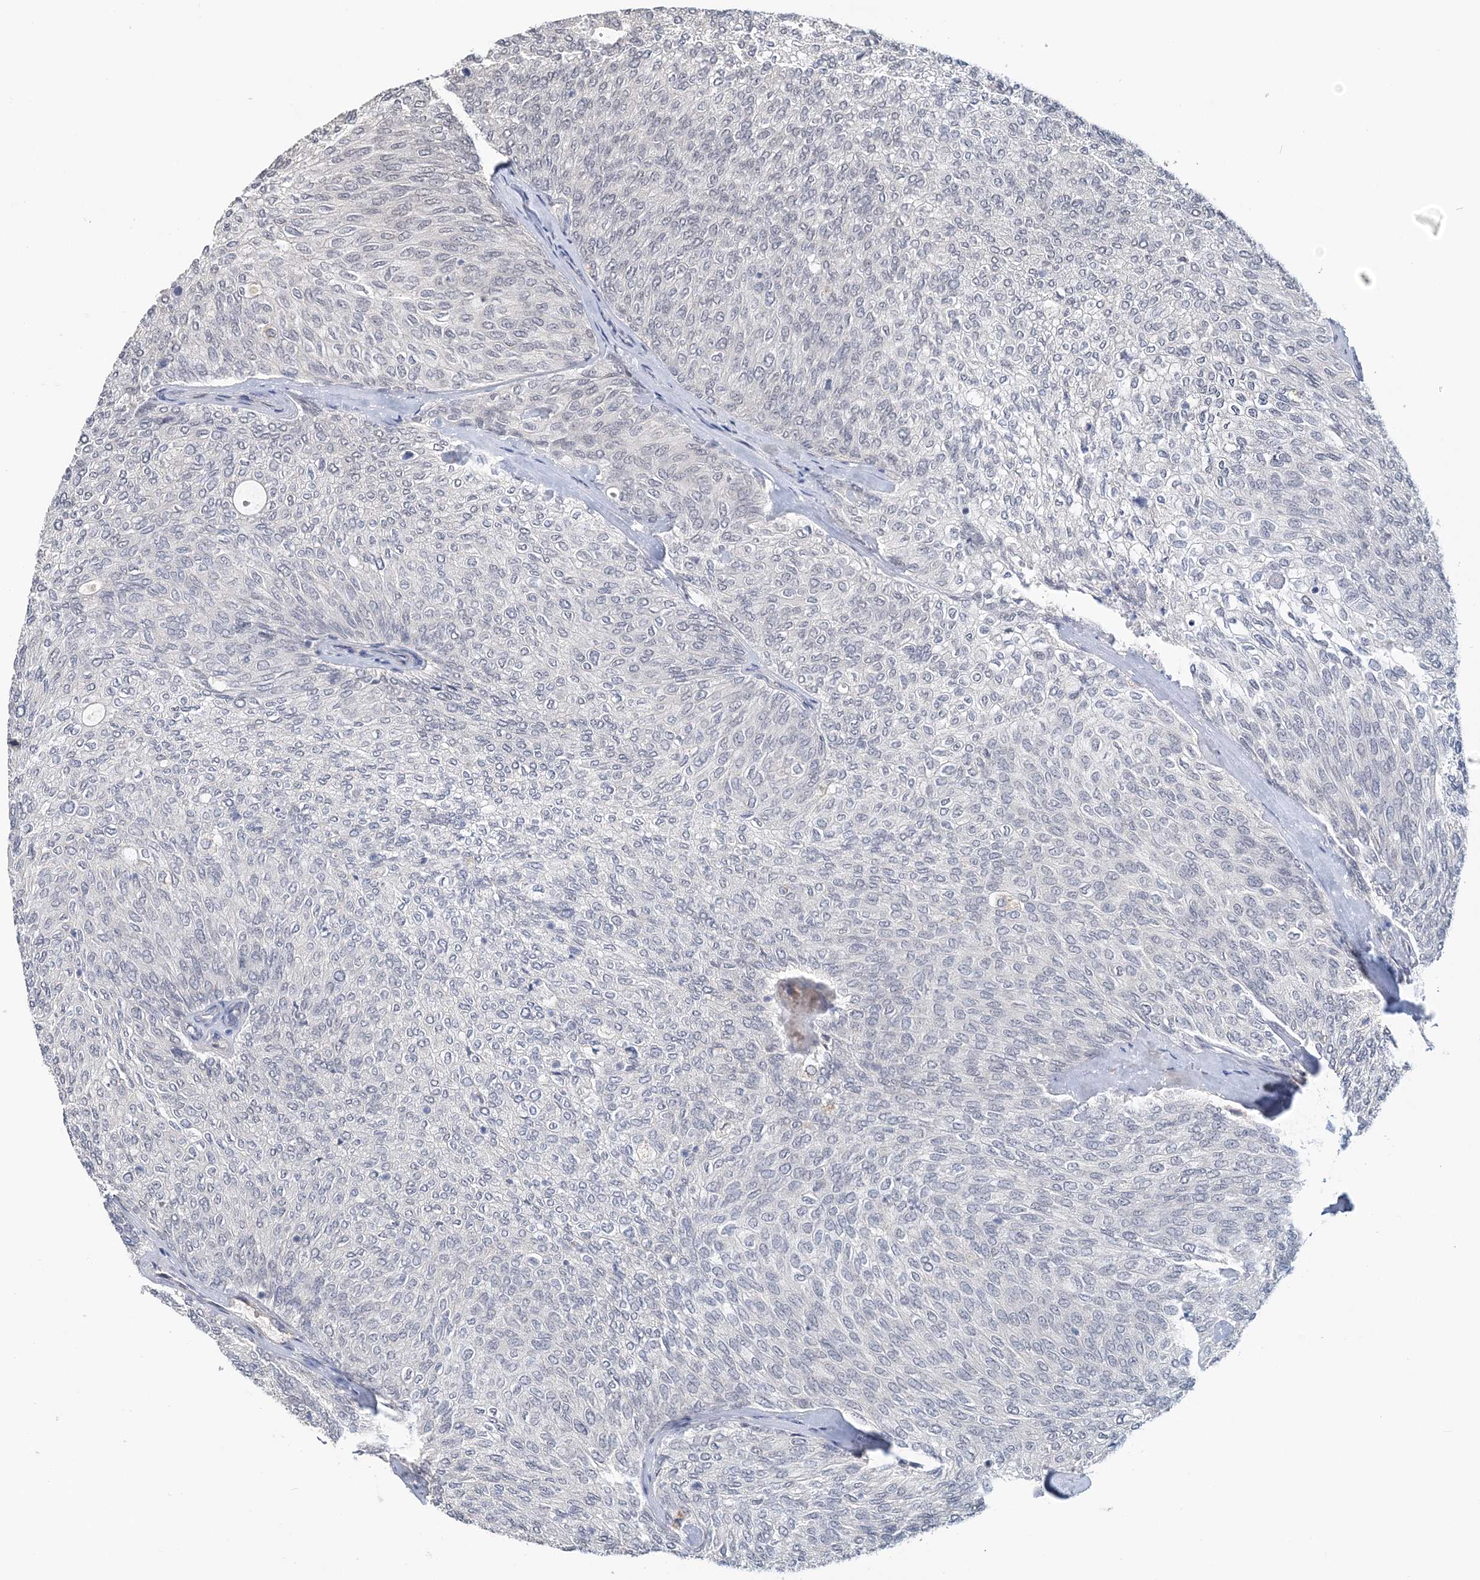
{"staining": {"intensity": "negative", "quantity": "none", "location": "none"}, "tissue": "urothelial cancer", "cell_type": "Tumor cells", "image_type": "cancer", "snomed": [{"axis": "morphology", "description": "Urothelial carcinoma, Low grade"}, {"axis": "topography", "description": "Urinary bladder"}], "caption": "Immunohistochemical staining of urothelial carcinoma (low-grade) reveals no significant positivity in tumor cells.", "gene": "TSHZ2", "patient": {"sex": "female", "age": 79}}